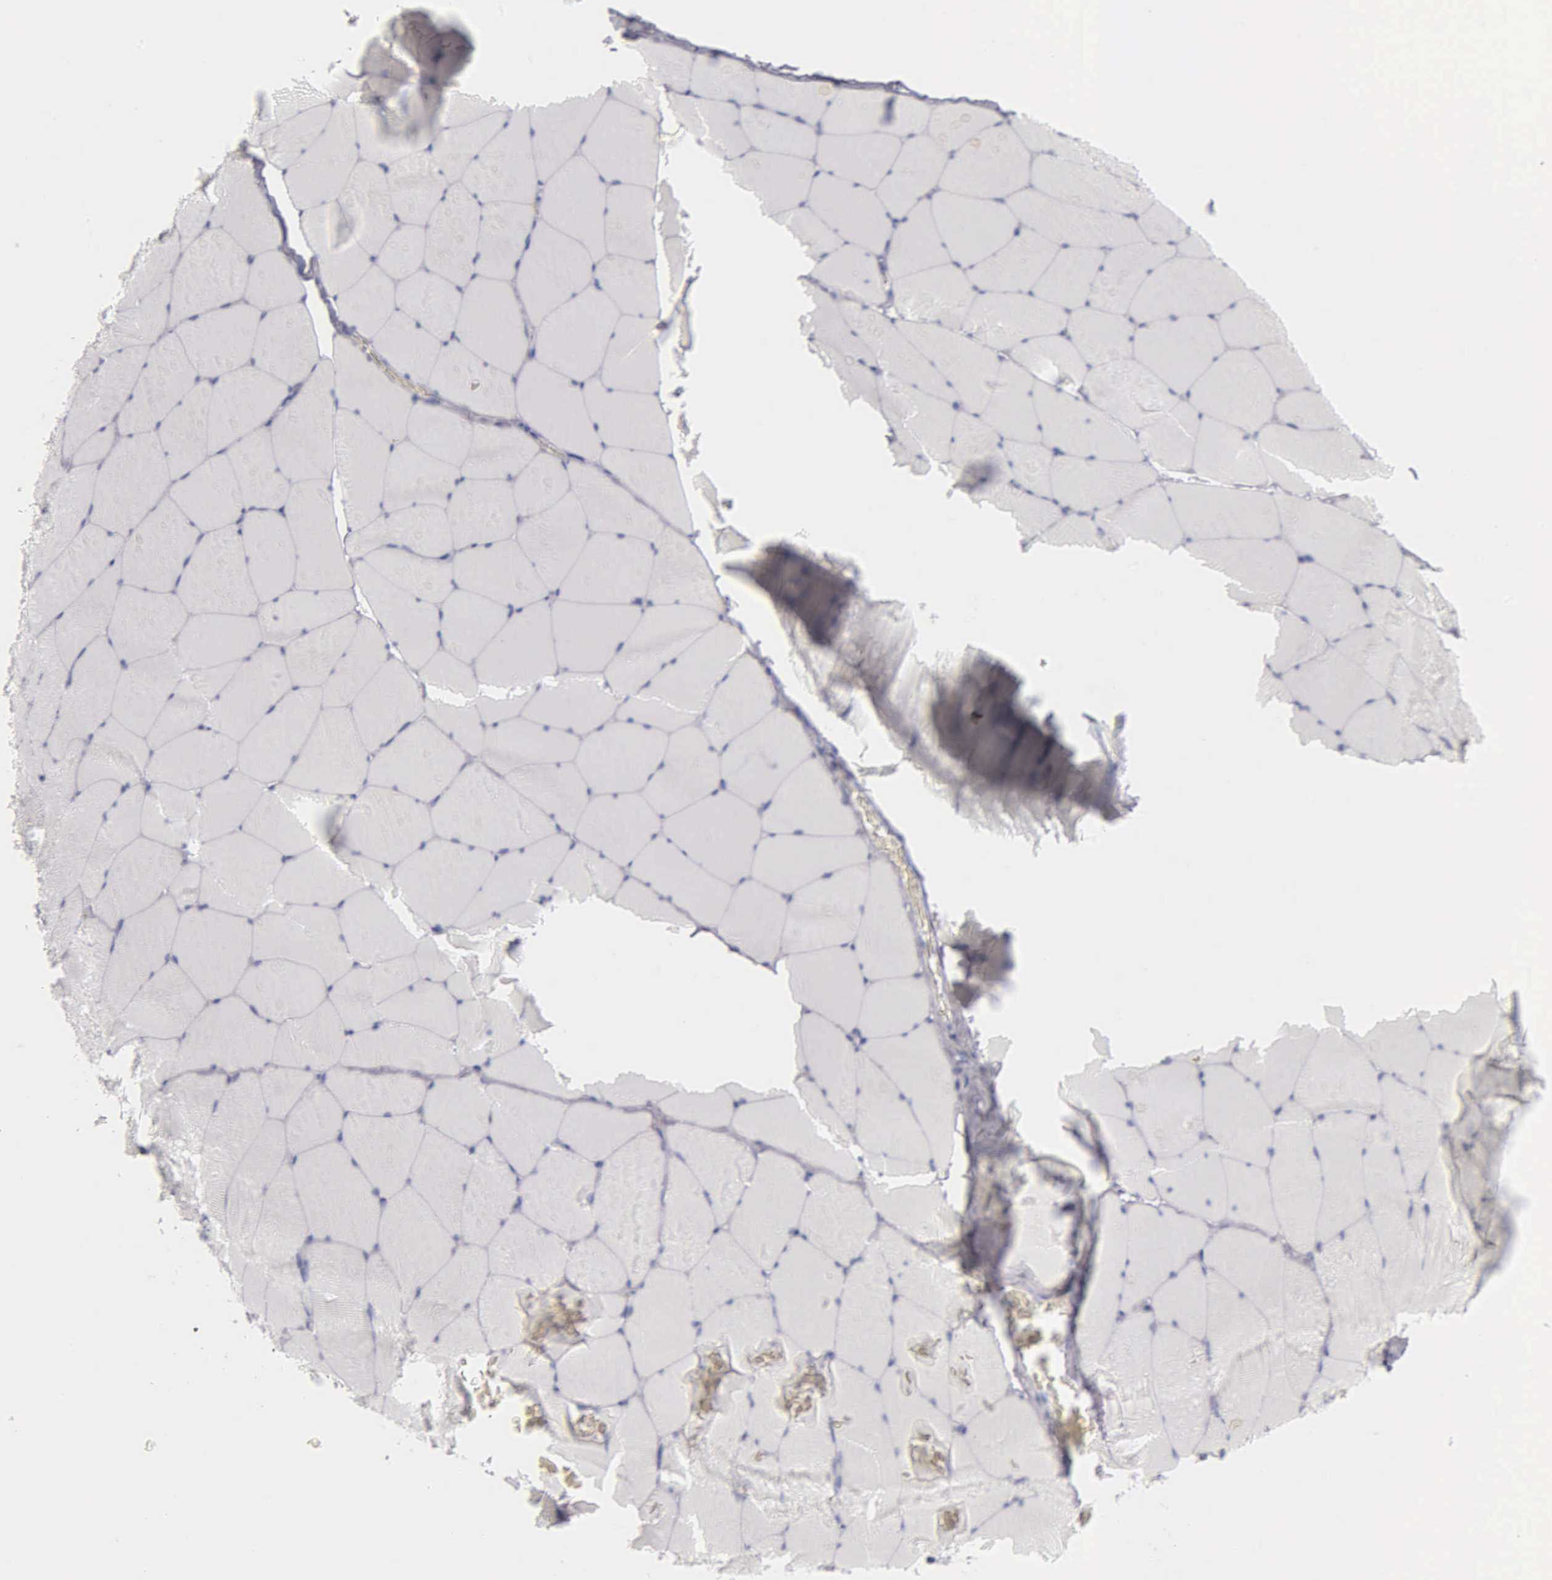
{"staining": {"intensity": "negative", "quantity": "none", "location": "none"}, "tissue": "skeletal muscle", "cell_type": "Myocytes", "image_type": "normal", "snomed": [{"axis": "morphology", "description": "Normal tissue, NOS"}, {"axis": "topography", "description": "Skeletal muscle"}, {"axis": "topography", "description": "Salivary gland"}], "caption": "Immunohistochemistry image of benign skeletal muscle: human skeletal muscle stained with DAB demonstrates no significant protein positivity in myocytes. (Brightfield microscopy of DAB (3,3'-diaminobenzidine) IHC at high magnification).", "gene": "KRT20", "patient": {"sex": "male", "age": 62}}